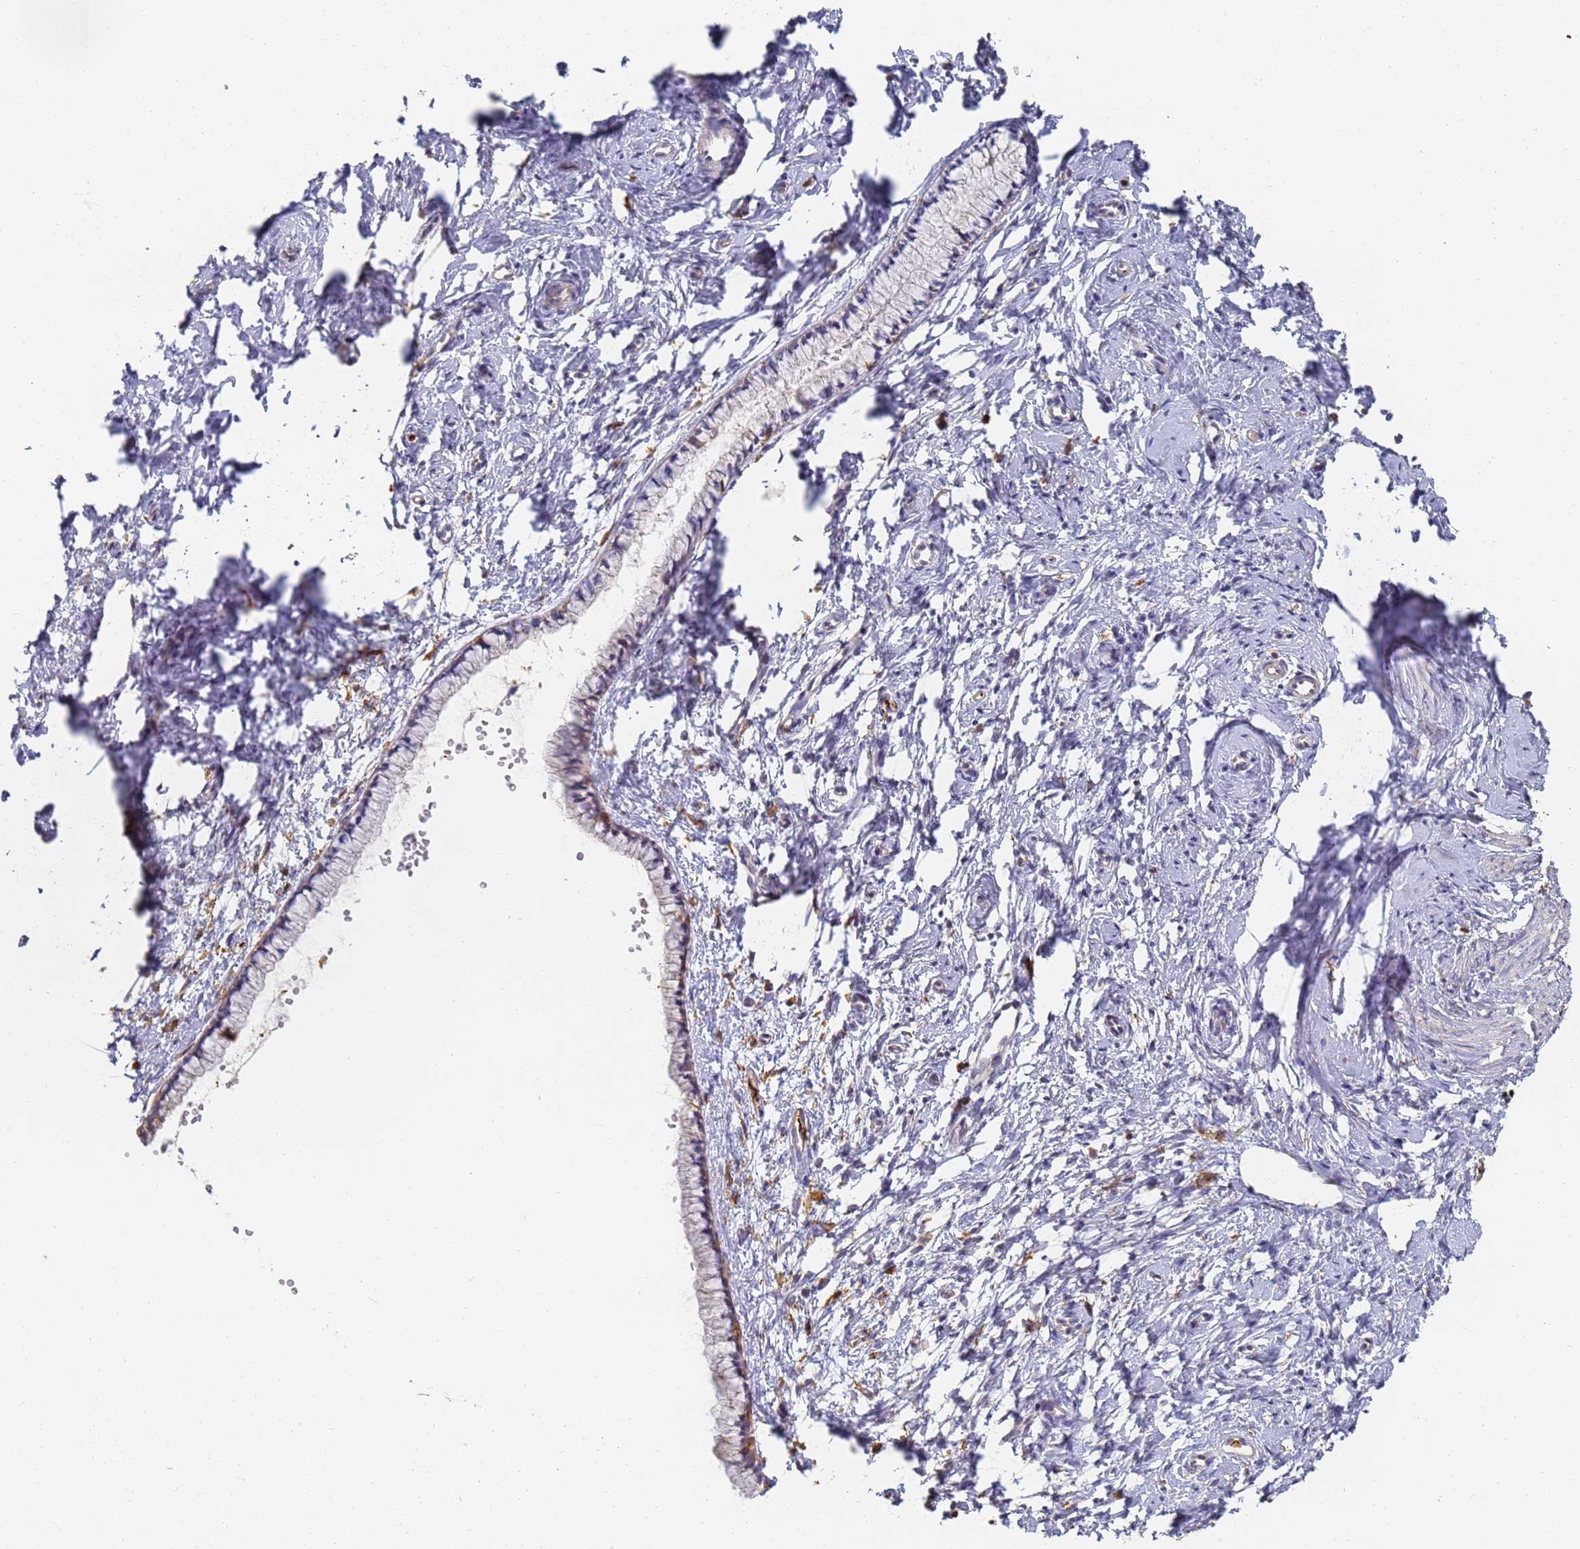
{"staining": {"intensity": "weak", "quantity": "<25%", "location": "cytoplasmic/membranous"}, "tissue": "cervix", "cell_type": "Glandular cells", "image_type": "normal", "snomed": [{"axis": "morphology", "description": "Normal tissue, NOS"}, {"axis": "topography", "description": "Cervix"}], "caption": "DAB immunohistochemical staining of benign cervix demonstrates no significant expression in glandular cells.", "gene": "BIN2", "patient": {"sex": "female", "age": 57}}